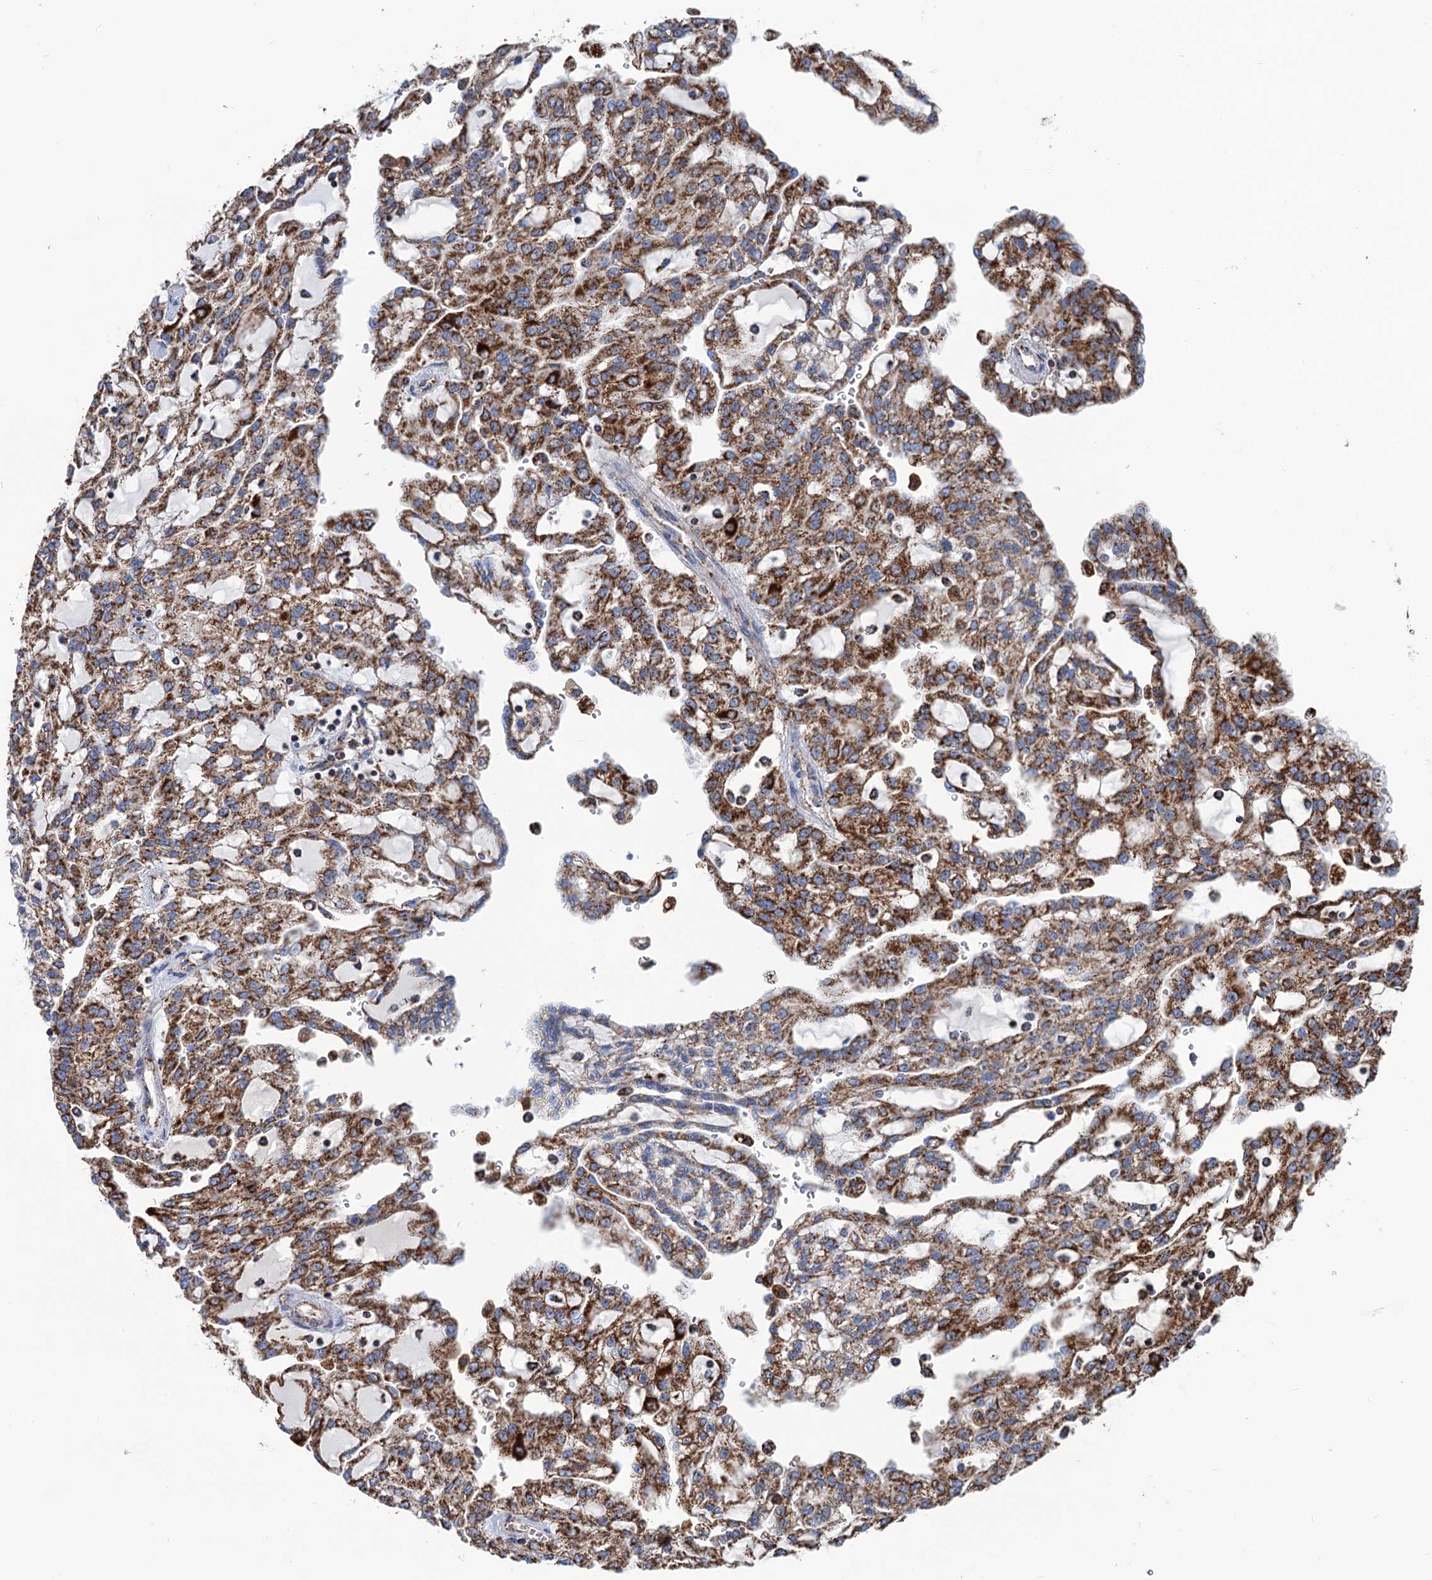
{"staining": {"intensity": "moderate", "quantity": ">75%", "location": "cytoplasmic/membranous"}, "tissue": "renal cancer", "cell_type": "Tumor cells", "image_type": "cancer", "snomed": [{"axis": "morphology", "description": "Adenocarcinoma, NOS"}, {"axis": "topography", "description": "Kidney"}], "caption": "Renal cancer (adenocarcinoma) tissue demonstrates moderate cytoplasmic/membranous expression in approximately >75% of tumor cells", "gene": "IVD", "patient": {"sex": "male", "age": 63}}